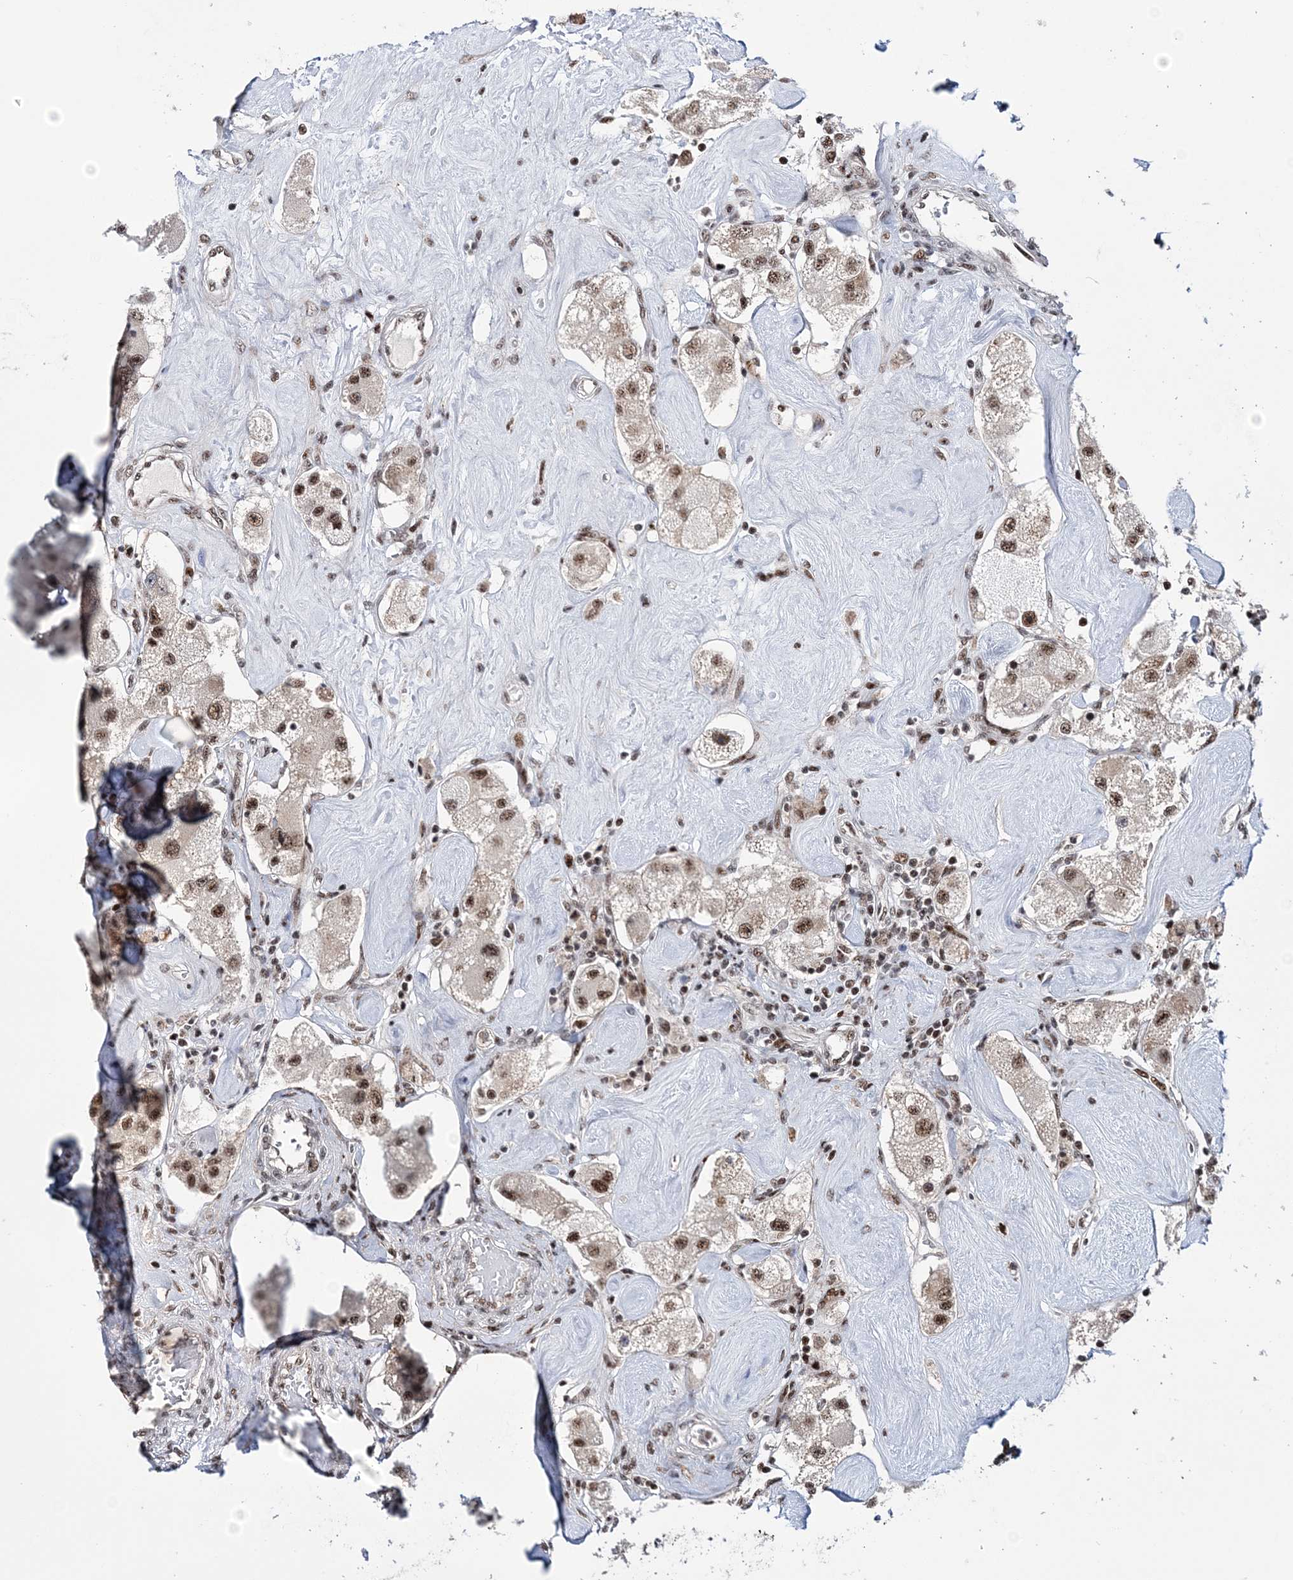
{"staining": {"intensity": "moderate", "quantity": ">75%", "location": "nuclear"}, "tissue": "carcinoid", "cell_type": "Tumor cells", "image_type": "cancer", "snomed": [{"axis": "morphology", "description": "Carcinoid, malignant, NOS"}, {"axis": "topography", "description": "Pancreas"}], "caption": "Human malignant carcinoid stained with a brown dye demonstrates moderate nuclear positive expression in about >75% of tumor cells.", "gene": "TATDN2", "patient": {"sex": "male", "age": 41}}